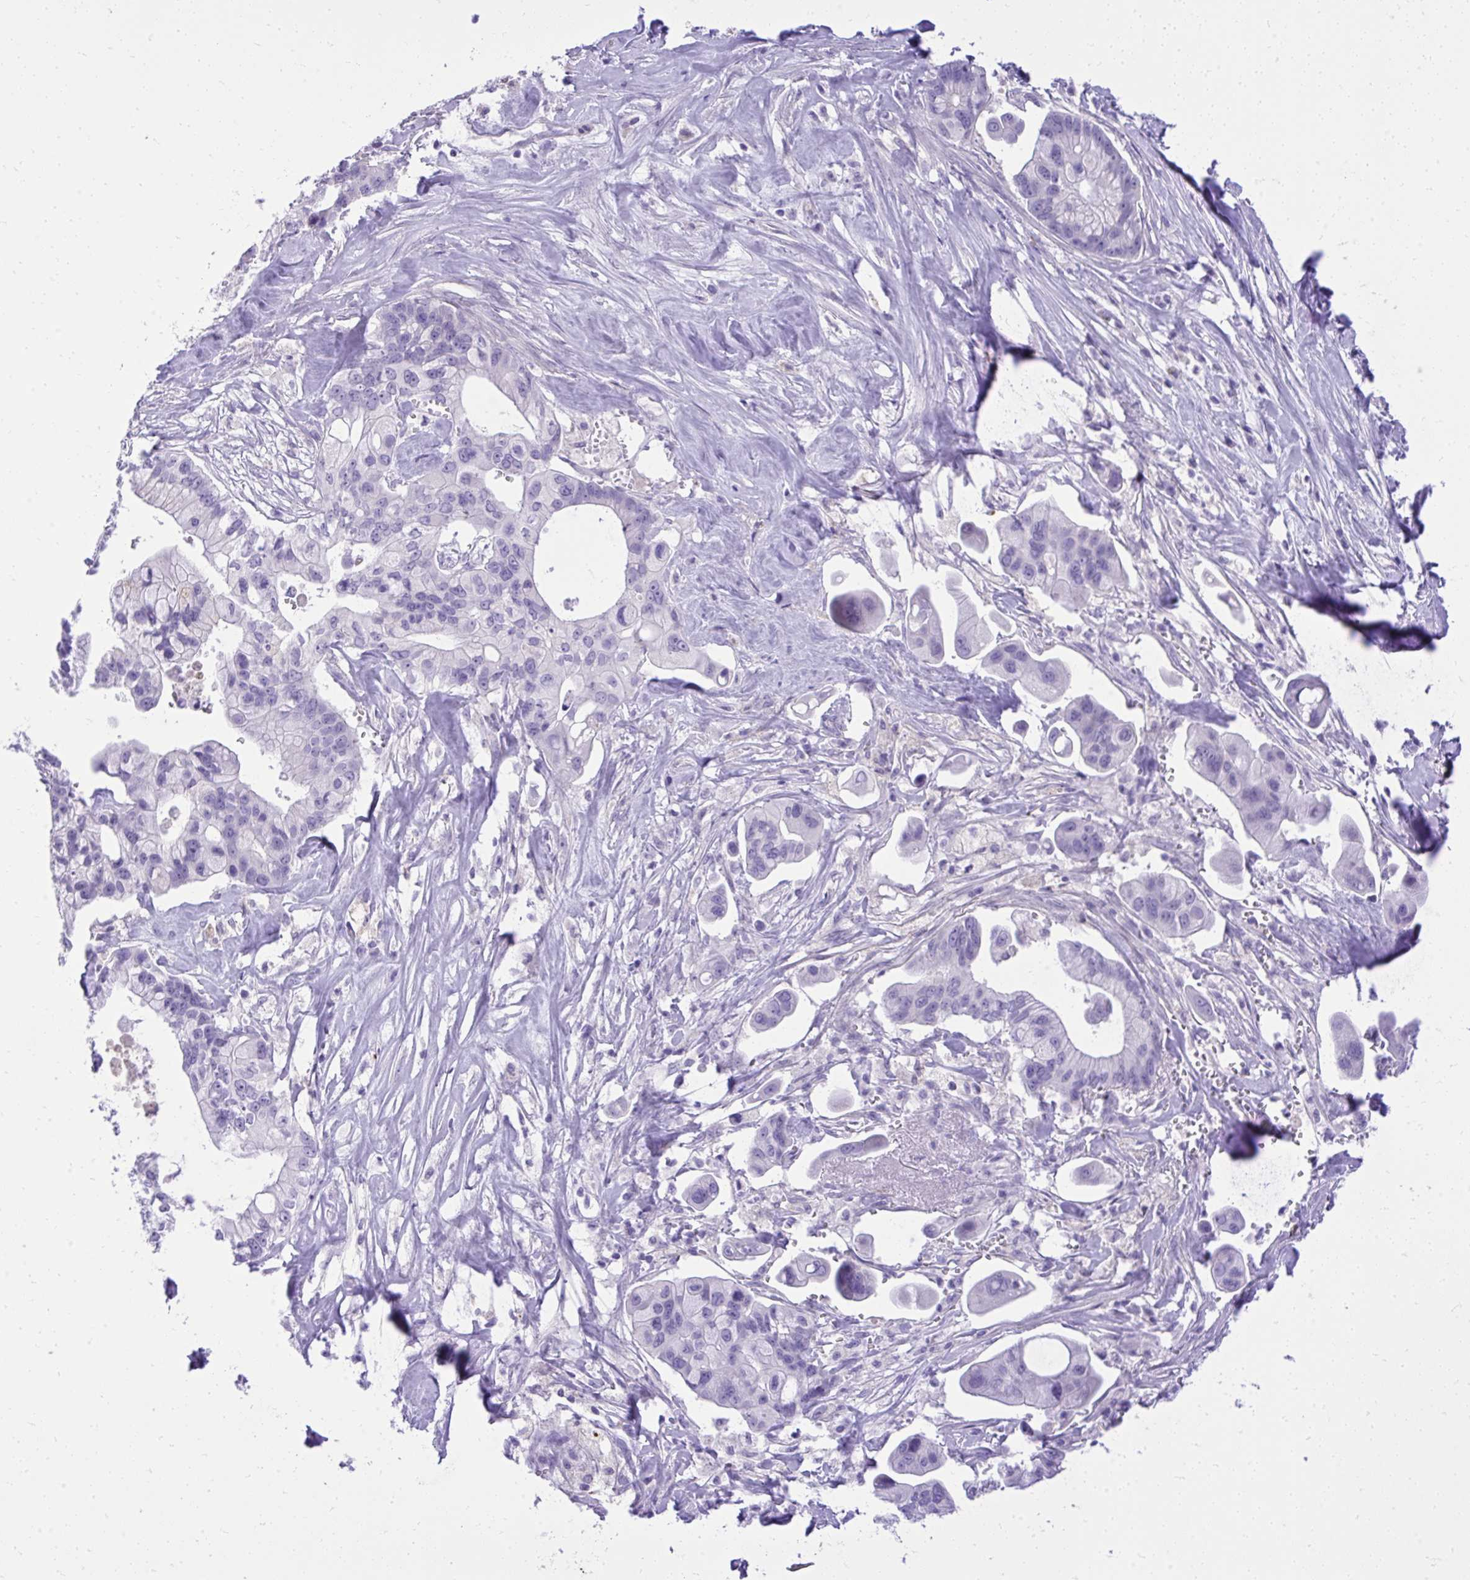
{"staining": {"intensity": "negative", "quantity": "none", "location": "none"}, "tissue": "pancreatic cancer", "cell_type": "Tumor cells", "image_type": "cancer", "snomed": [{"axis": "morphology", "description": "Adenocarcinoma, NOS"}, {"axis": "topography", "description": "Pancreas"}], "caption": "This is a histopathology image of IHC staining of adenocarcinoma (pancreatic), which shows no expression in tumor cells.", "gene": "ST6GALNAC3", "patient": {"sex": "male", "age": 68}}